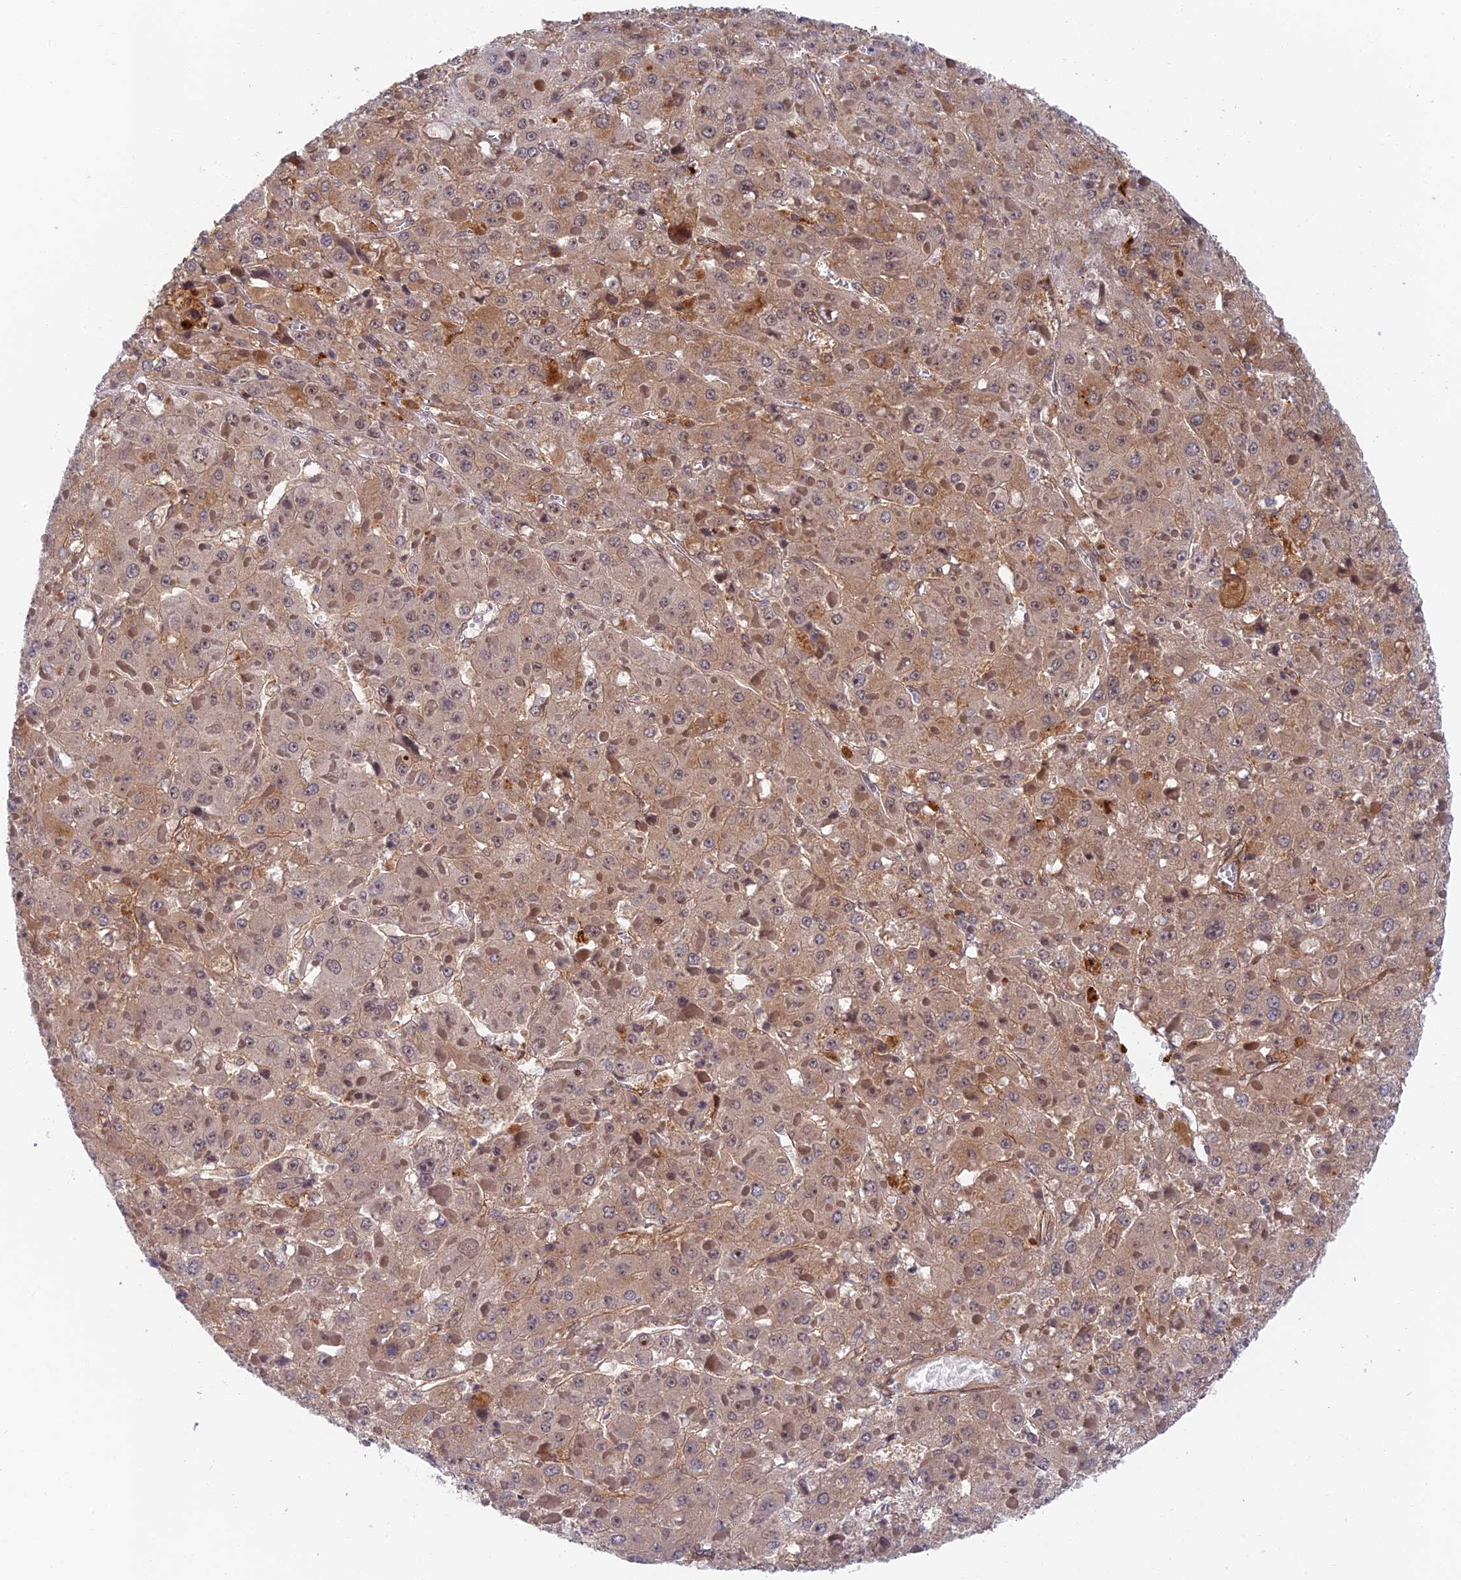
{"staining": {"intensity": "moderate", "quantity": ">75%", "location": "cytoplasmic/membranous,nuclear"}, "tissue": "liver cancer", "cell_type": "Tumor cells", "image_type": "cancer", "snomed": [{"axis": "morphology", "description": "Carcinoma, Hepatocellular, NOS"}, {"axis": "topography", "description": "Liver"}], "caption": "An image of liver cancer (hepatocellular carcinoma) stained for a protein exhibits moderate cytoplasmic/membranous and nuclear brown staining in tumor cells.", "gene": "NSMCE1", "patient": {"sex": "female", "age": 73}}